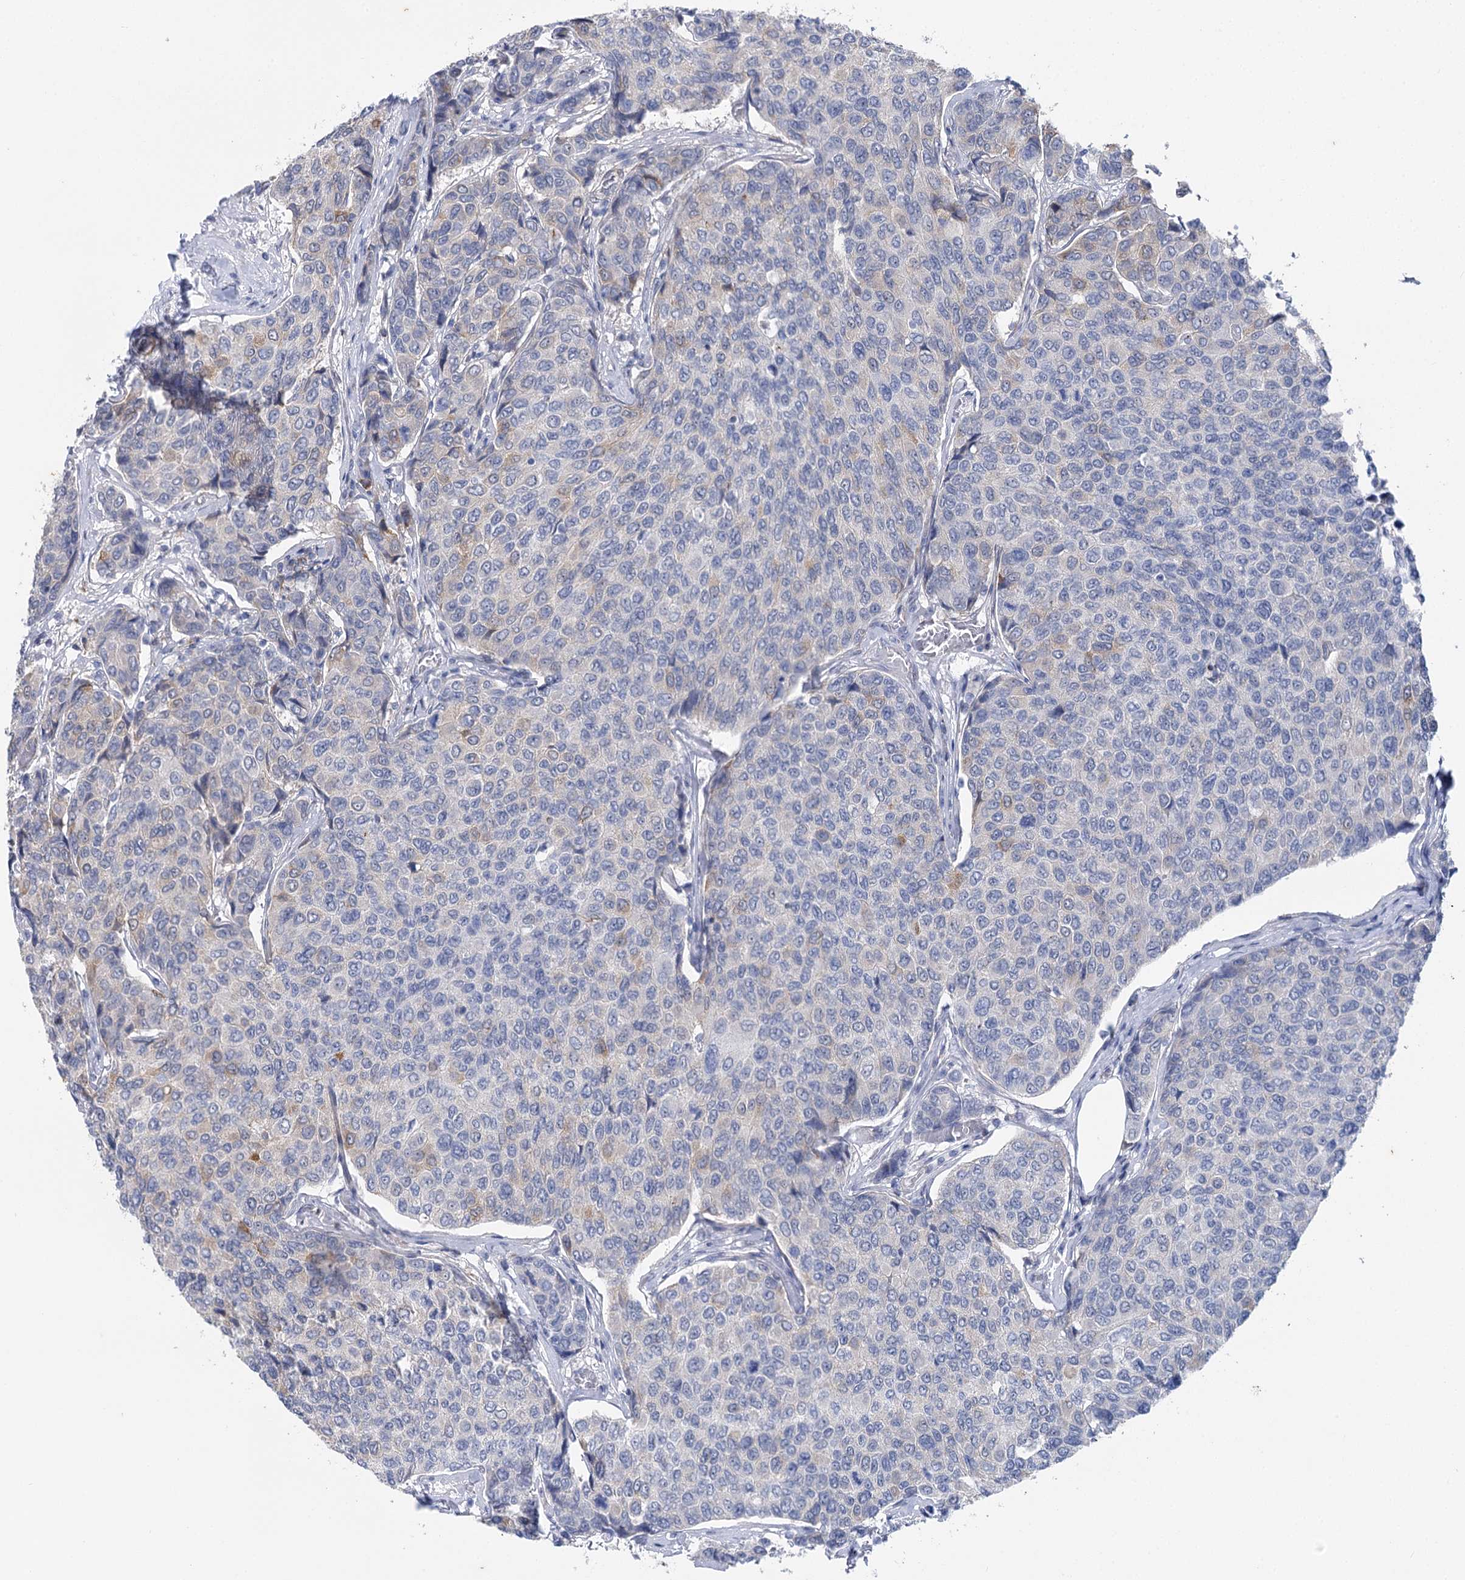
{"staining": {"intensity": "negative", "quantity": "none", "location": "none"}, "tissue": "breast cancer", "cell_type": "Tumor cells", "image_type": "cancer", "snomed": [{"axis": "morphology", "description": "Duct carcinoma"}, {"axis": "topography", "description": "Breast"}], "caption": "Immunohistochemistry (IHC) image of human breast cancer (infiltrating ductal carcinoma) stained for a protein (brown), which reveals no expression in tumor cells. Nuclei are stained in blue.", "gene": "AGXT2", "patient": {"sex": "female", "age": 55}}